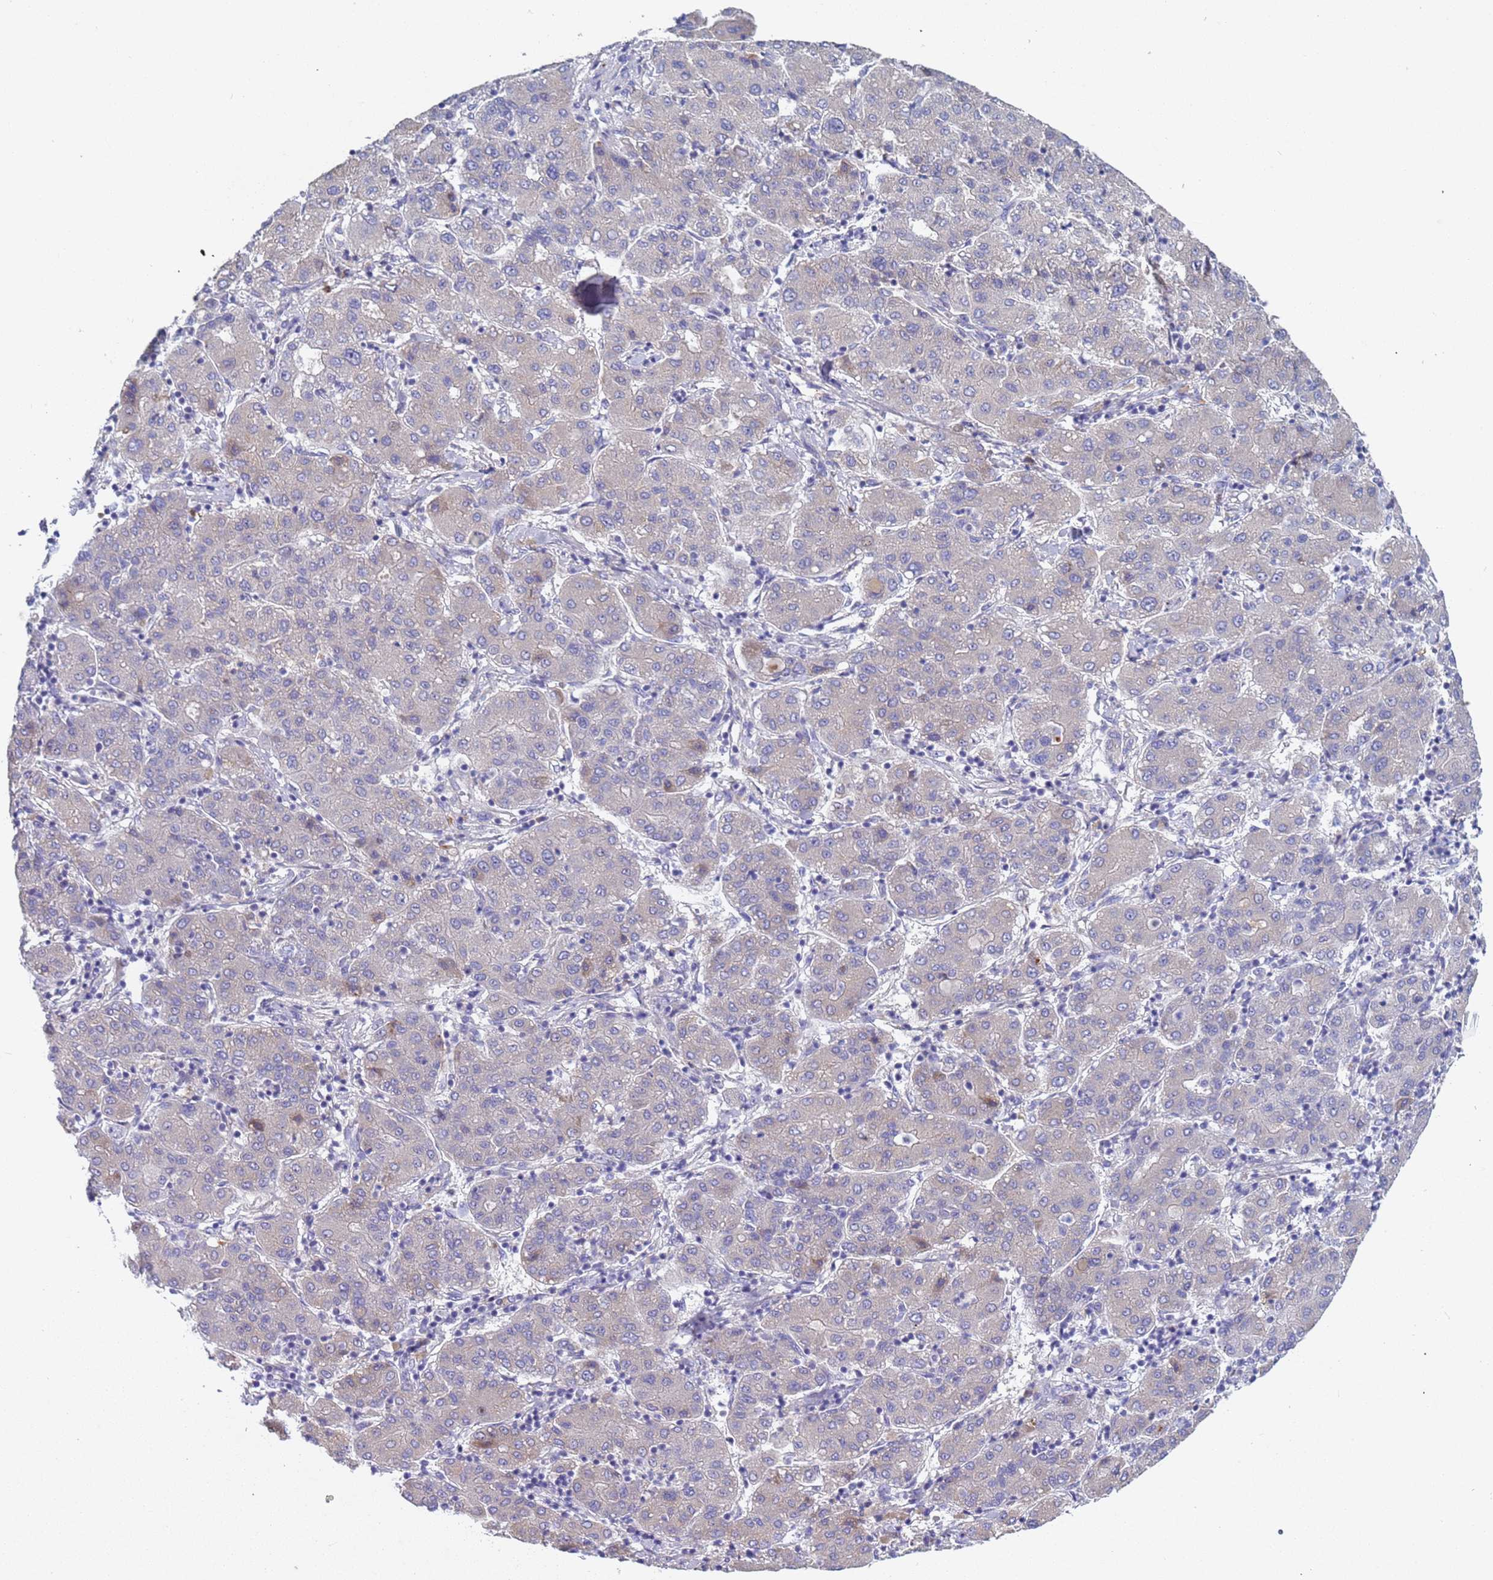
{"staining": {"intensity": "negative", "quantity": "none", "location": "none"}, "tissue": "liver cancer", "cell_type": "Tumor cells", "image_type": "cancer", "snomed": [{"axis": "morphology", "description": "Carcinoma, Hepatocellular, NOS"}, {"axis": "topography", "description": "Liver"}], "caption": "Tumor cells show no significant expression in hepatocellular carcinoma (liver).", "gene": "C4orf46", "patient": {"sex": "male", "age": 65}}